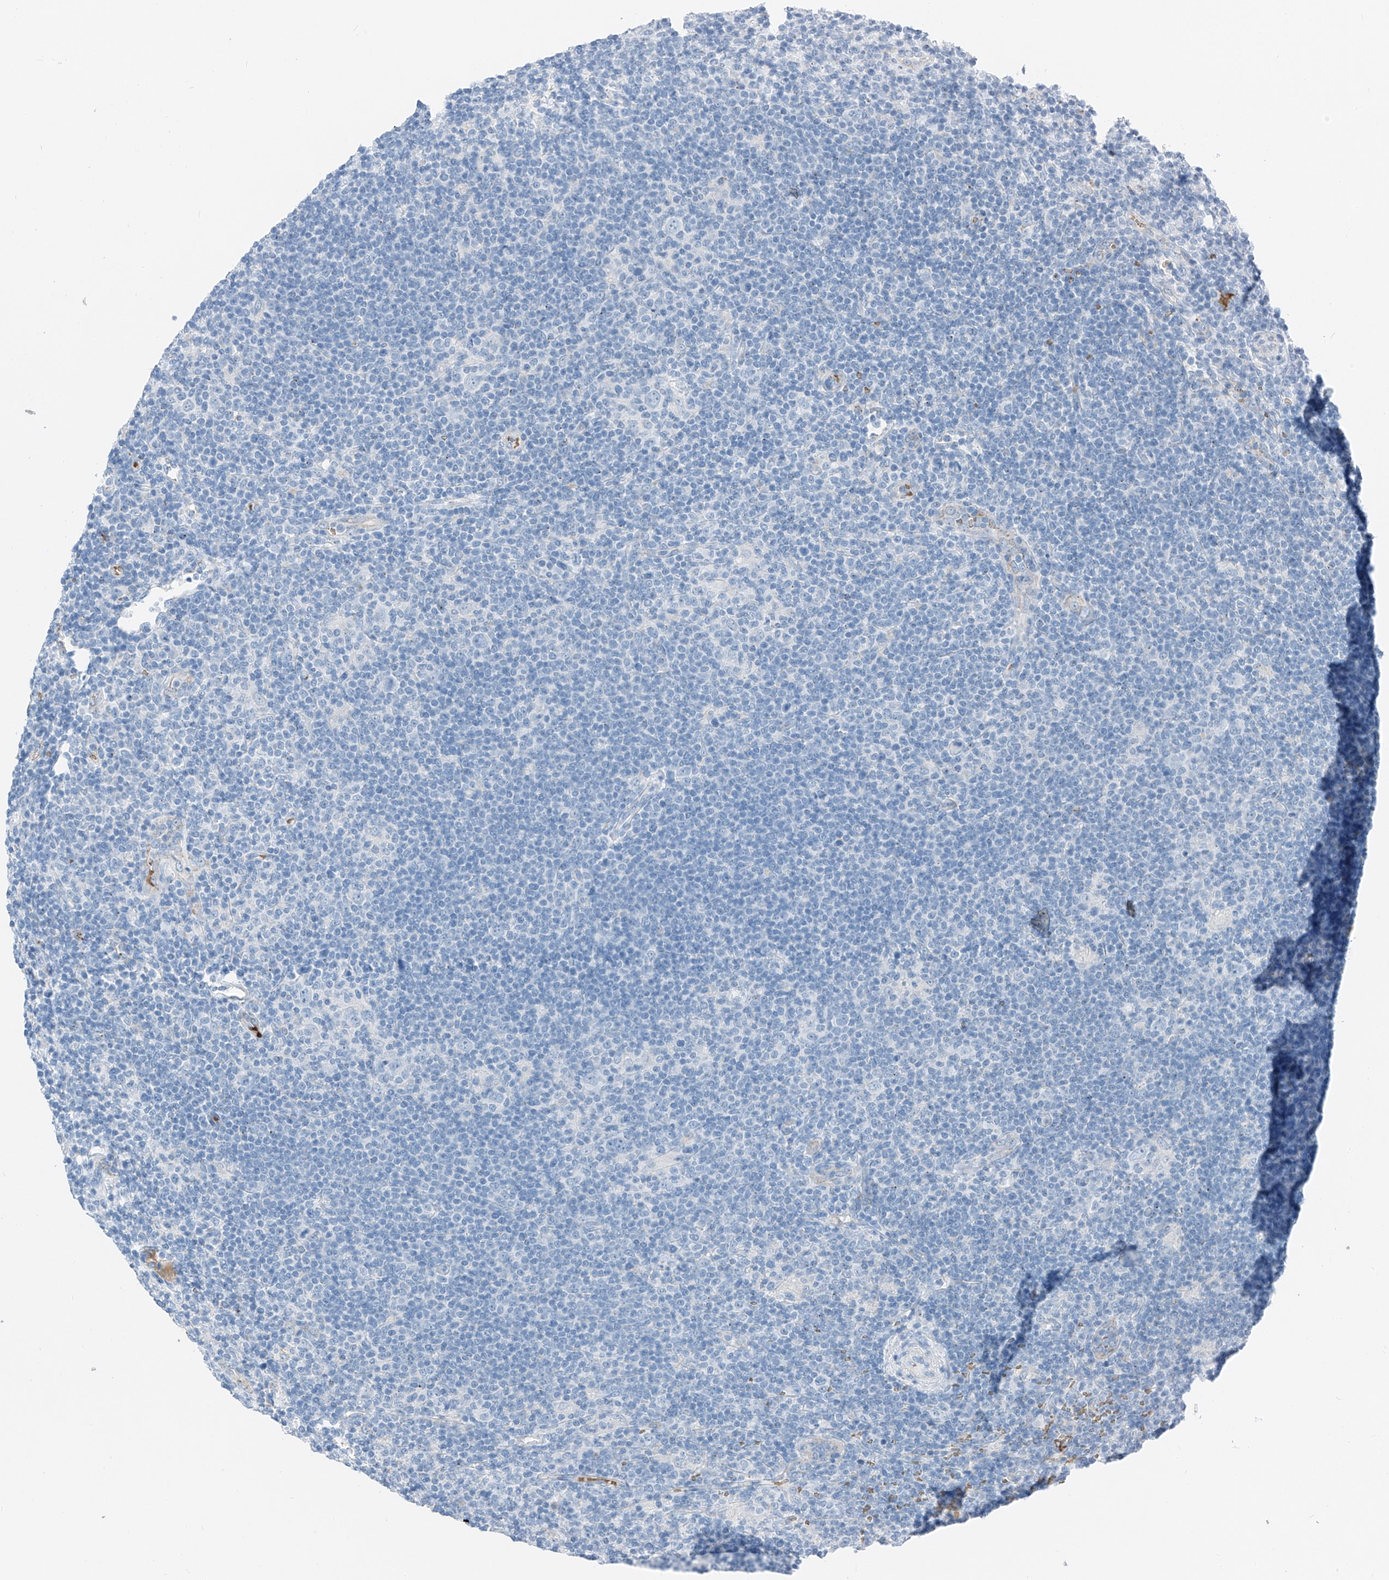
{"staining": {"intensity": "negative", "quantity": "none", "location": "none"}, "tissue": "lymphoma", "cell_type": "Tumor cells", "image_type": "cancer", "snomed": [{"axis": "morphology", "description": "Hodgkin's disease, NOS"}, {"axis": "topography", "description": "Lymph node"}], "caption": "IHC of Hodgkin's disease exhibits no staining in tumor cells.", "gene": "PRSS23", "patient": {"sex": "female", "age": 57}}